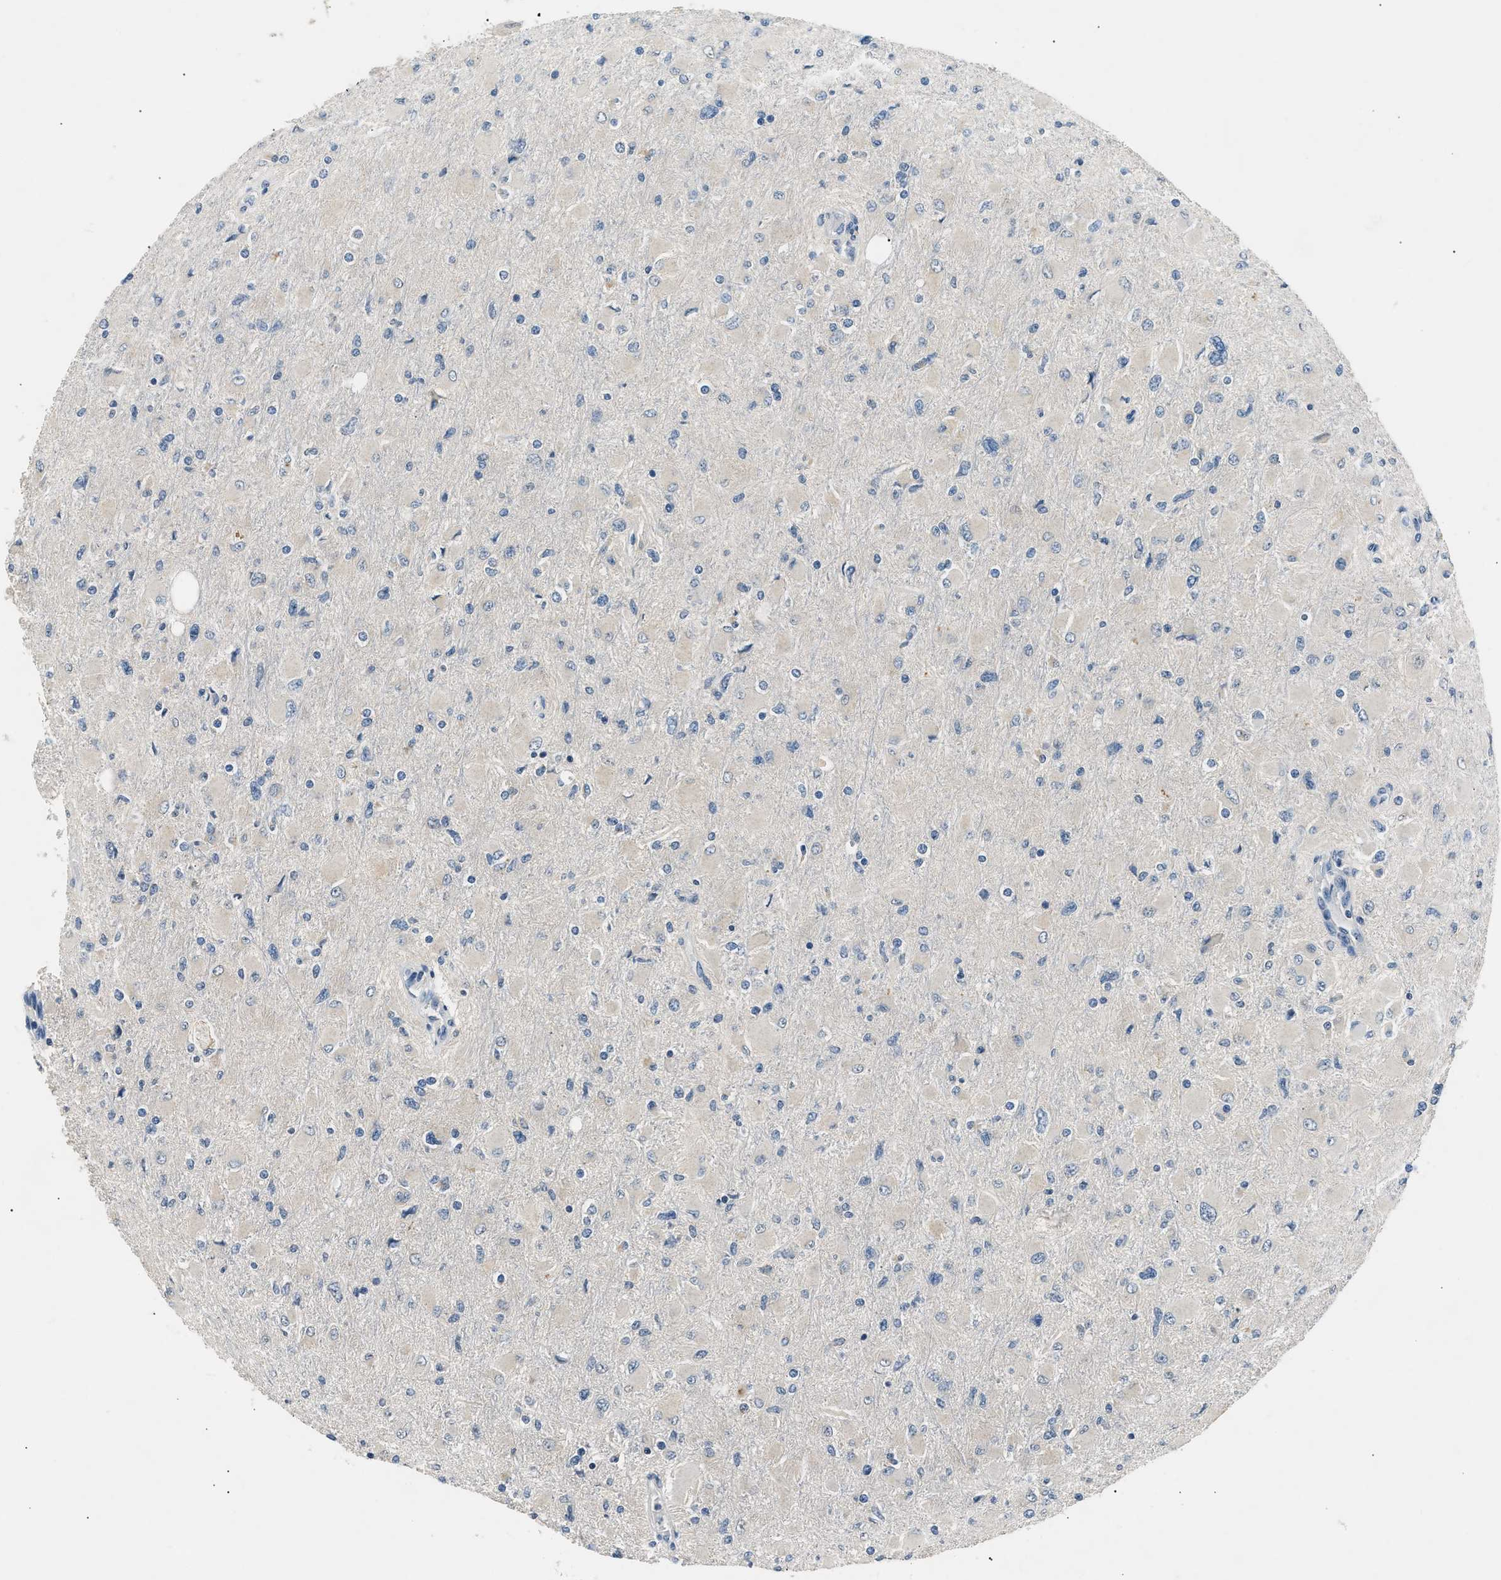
{"staining": {"intensity": "negative", "quantity": "none", "location": "none"}, "tissue": "glioma", "cell_type": "Tumor cells", "image_type": "cancer", "snomed": [{"axis": "morphology", "description": "Glioma, malignant, High grade"}, {"axis": "topography", "description": "Cerebral cortex"}], "caption": "Immunohistochemical staining of human malignant high-grade glioma exhibits no significant staining in tumor cells.", "gene": "INHA", "patient": {"sex": "female", "age": 36}}